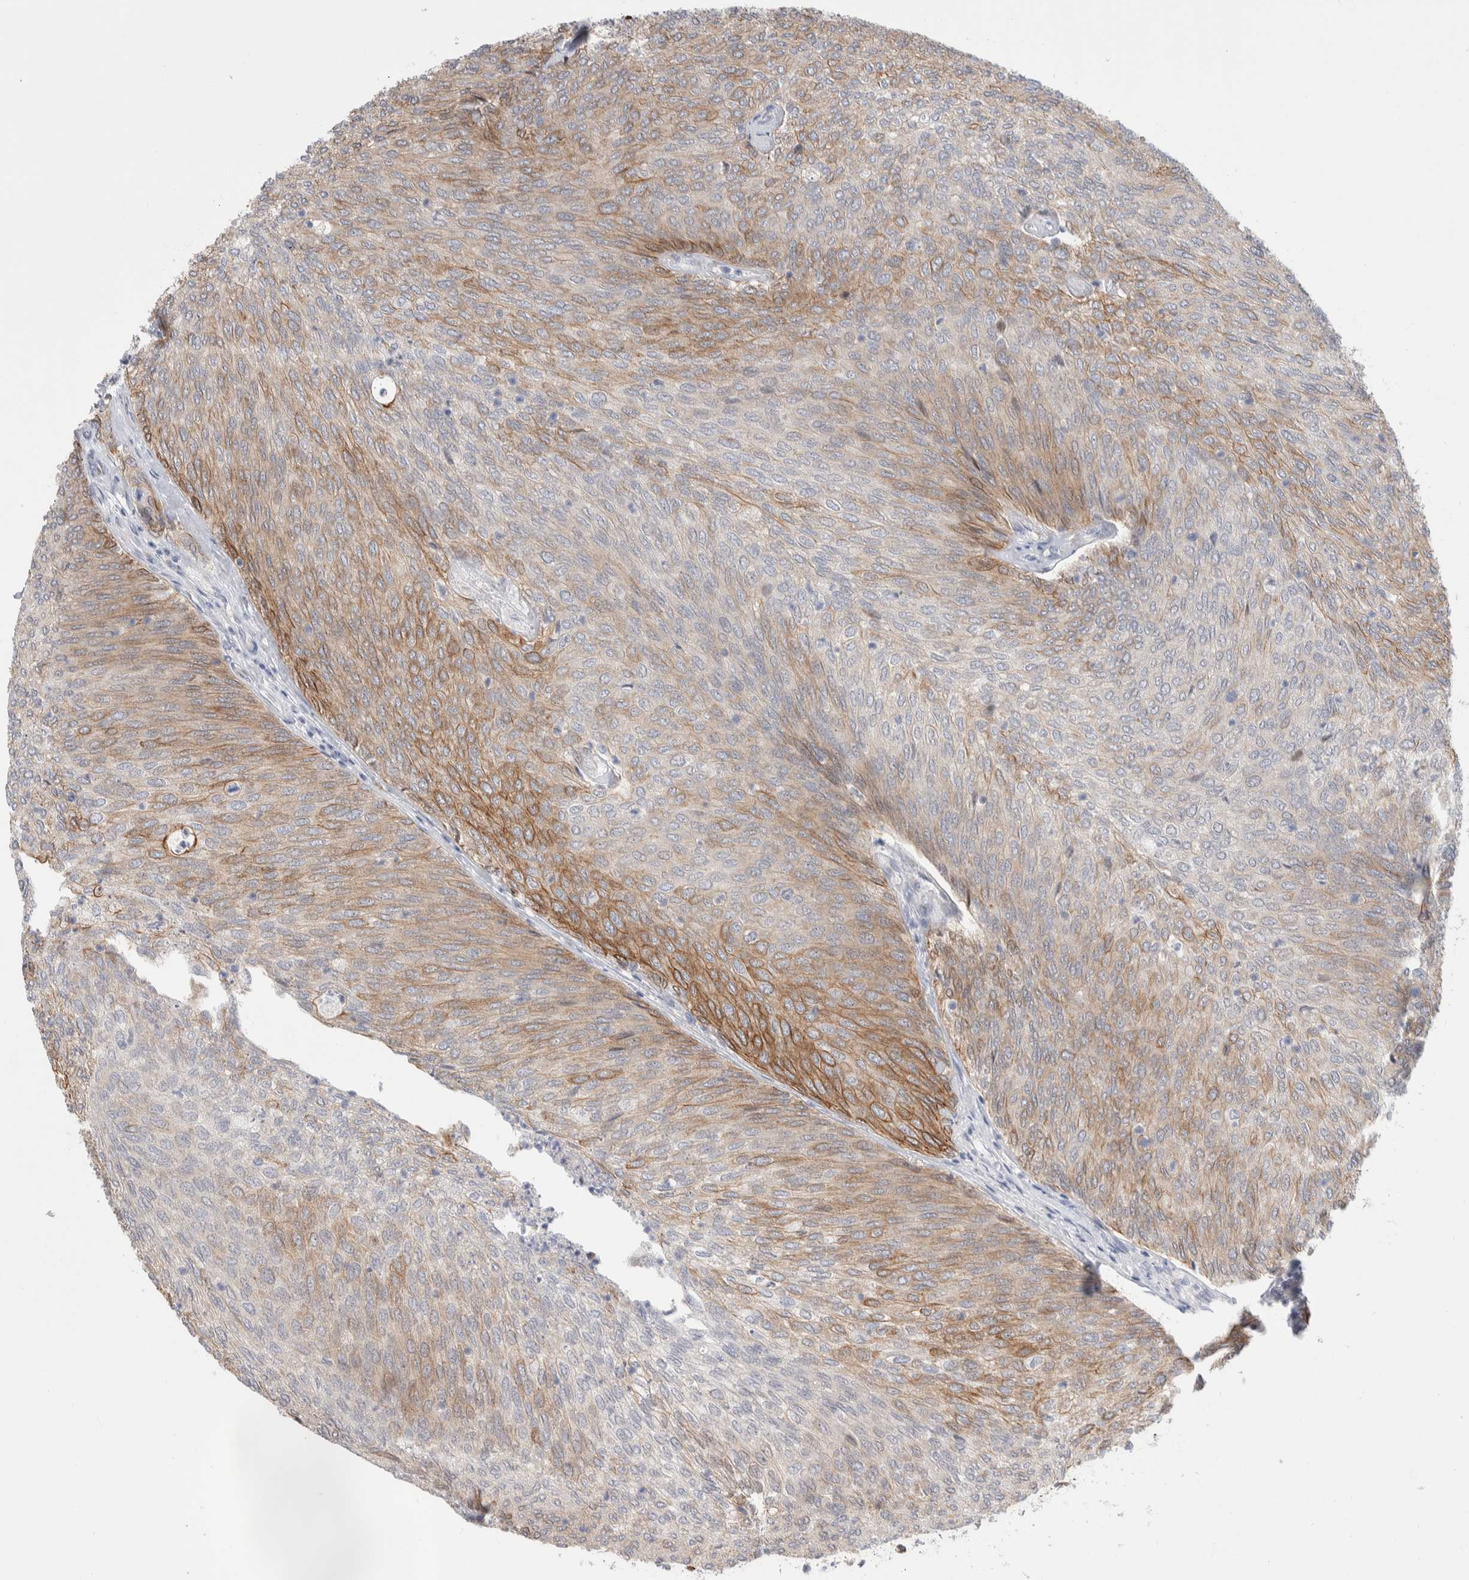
{"staining": {"intensity": "moderate", "quantity": ">75%", "location": "cytoplasmic/membranous"}, "tissue": "urothelial cancer", "cell_type": "Tumor cells", "image_type": "cancer", "snomed": [{"axis": "morphology", "description": "Urothelial carcinoma, Low grade"}, {"axis": "topography", "description": "Urinary bladder"}], "caption": "Urothelial cancer tissue demonstrates moderate cytoplasmic/membranous expression in approximately >75% of tumor cells, visualized by immunohistochemistry.", "gene": "C1orf112", "patient": {"sex": "female", "age": 79}}